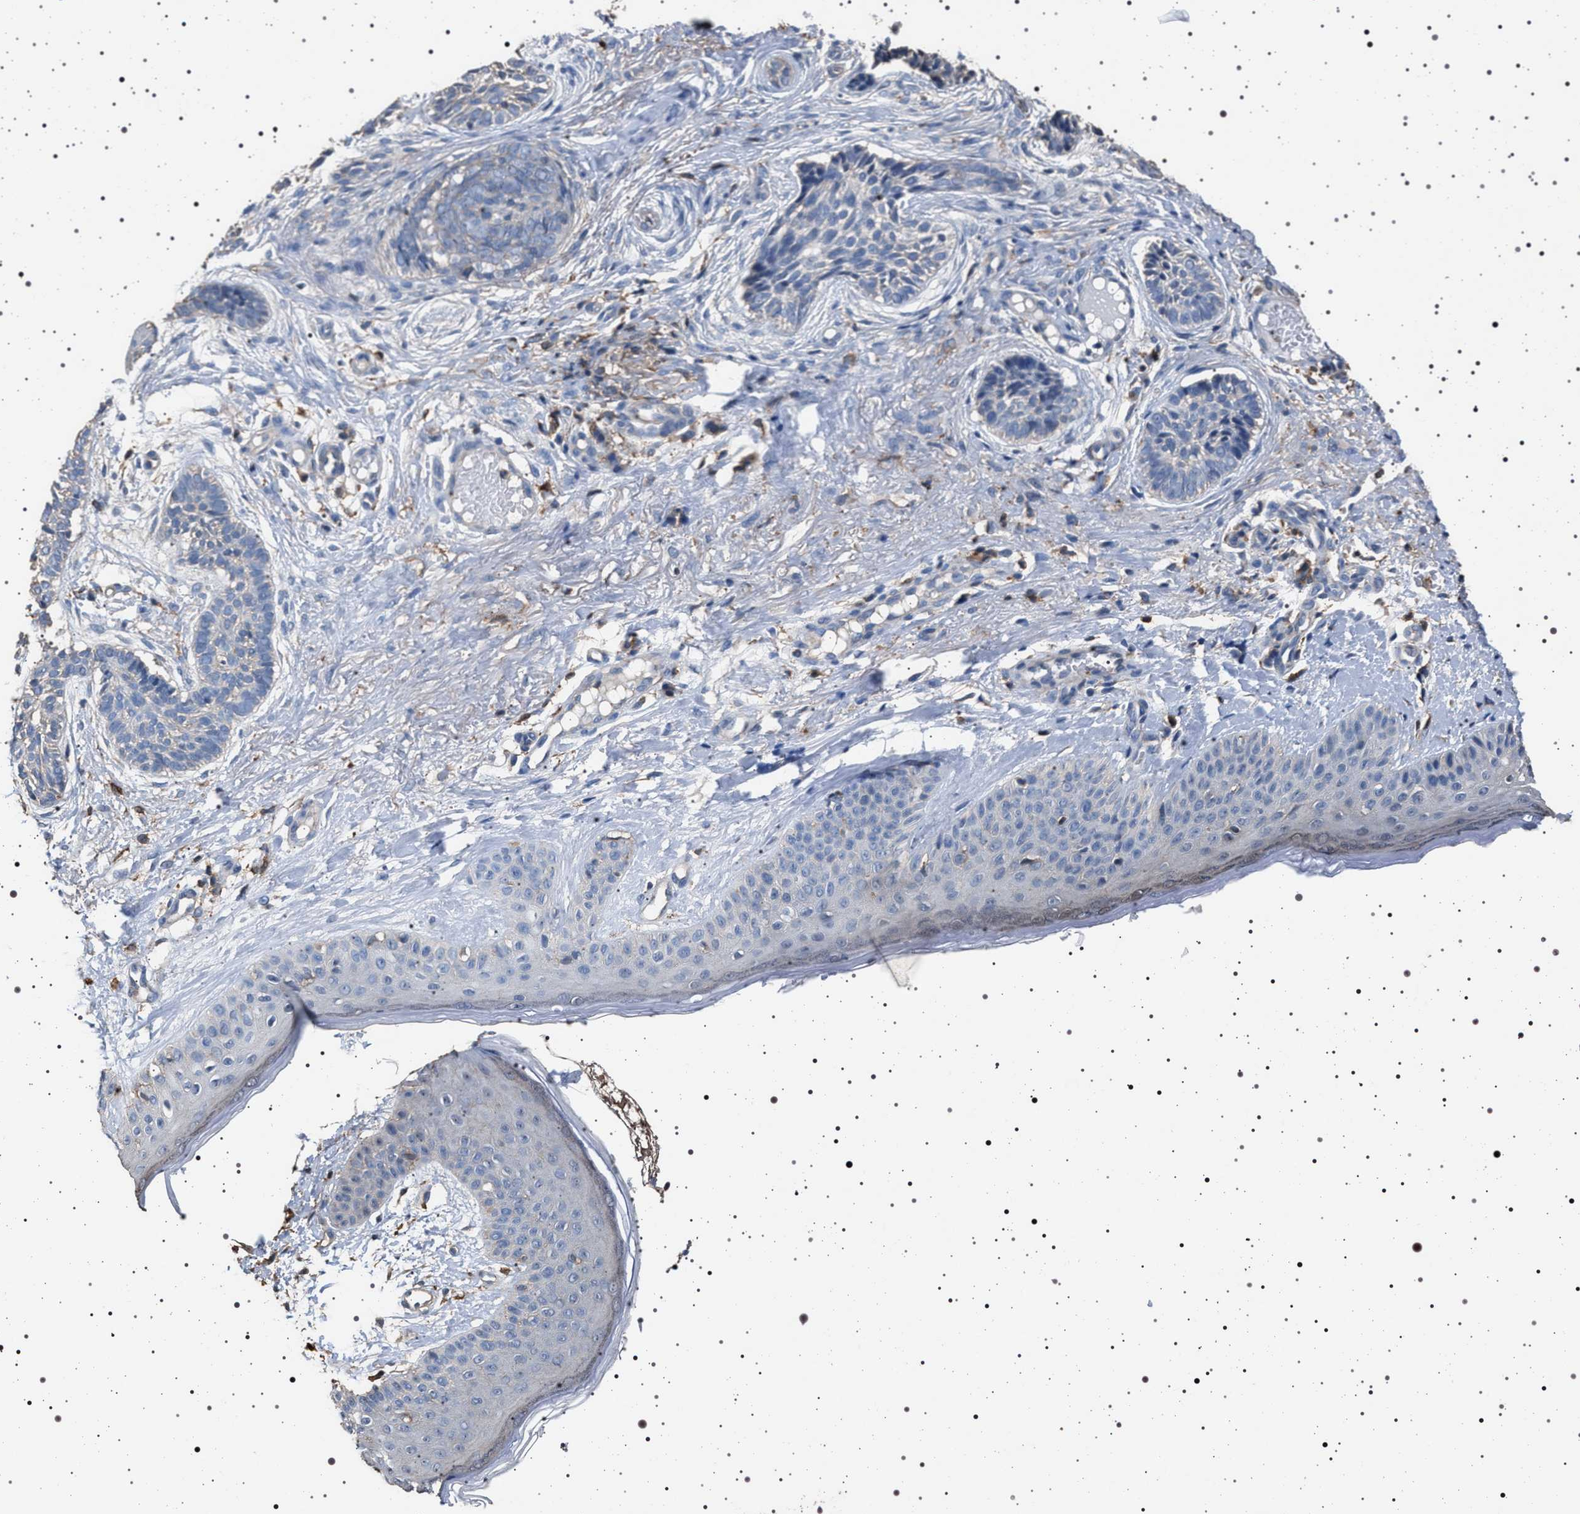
{"staining": {"intensity": "negative", "quantity": "none", "location": "none"}, "tissue": "skin cancer", "cell_type": "Tumor cells", "image_type": "cancer", "snomed": [{"axis": "morphology", "description": "Normal tissue, NOS"}, {"axis": "morphology", "description": "Basal cell carcinoma"}, {"axis": "topography", "description": "Skin"}], "caption": "The micrograph displays no staining of tumor cells in skin cancer (basal cell carcinoma).", "gene": "SMAP2", "patient": {"sex": "male", "age": 63}}